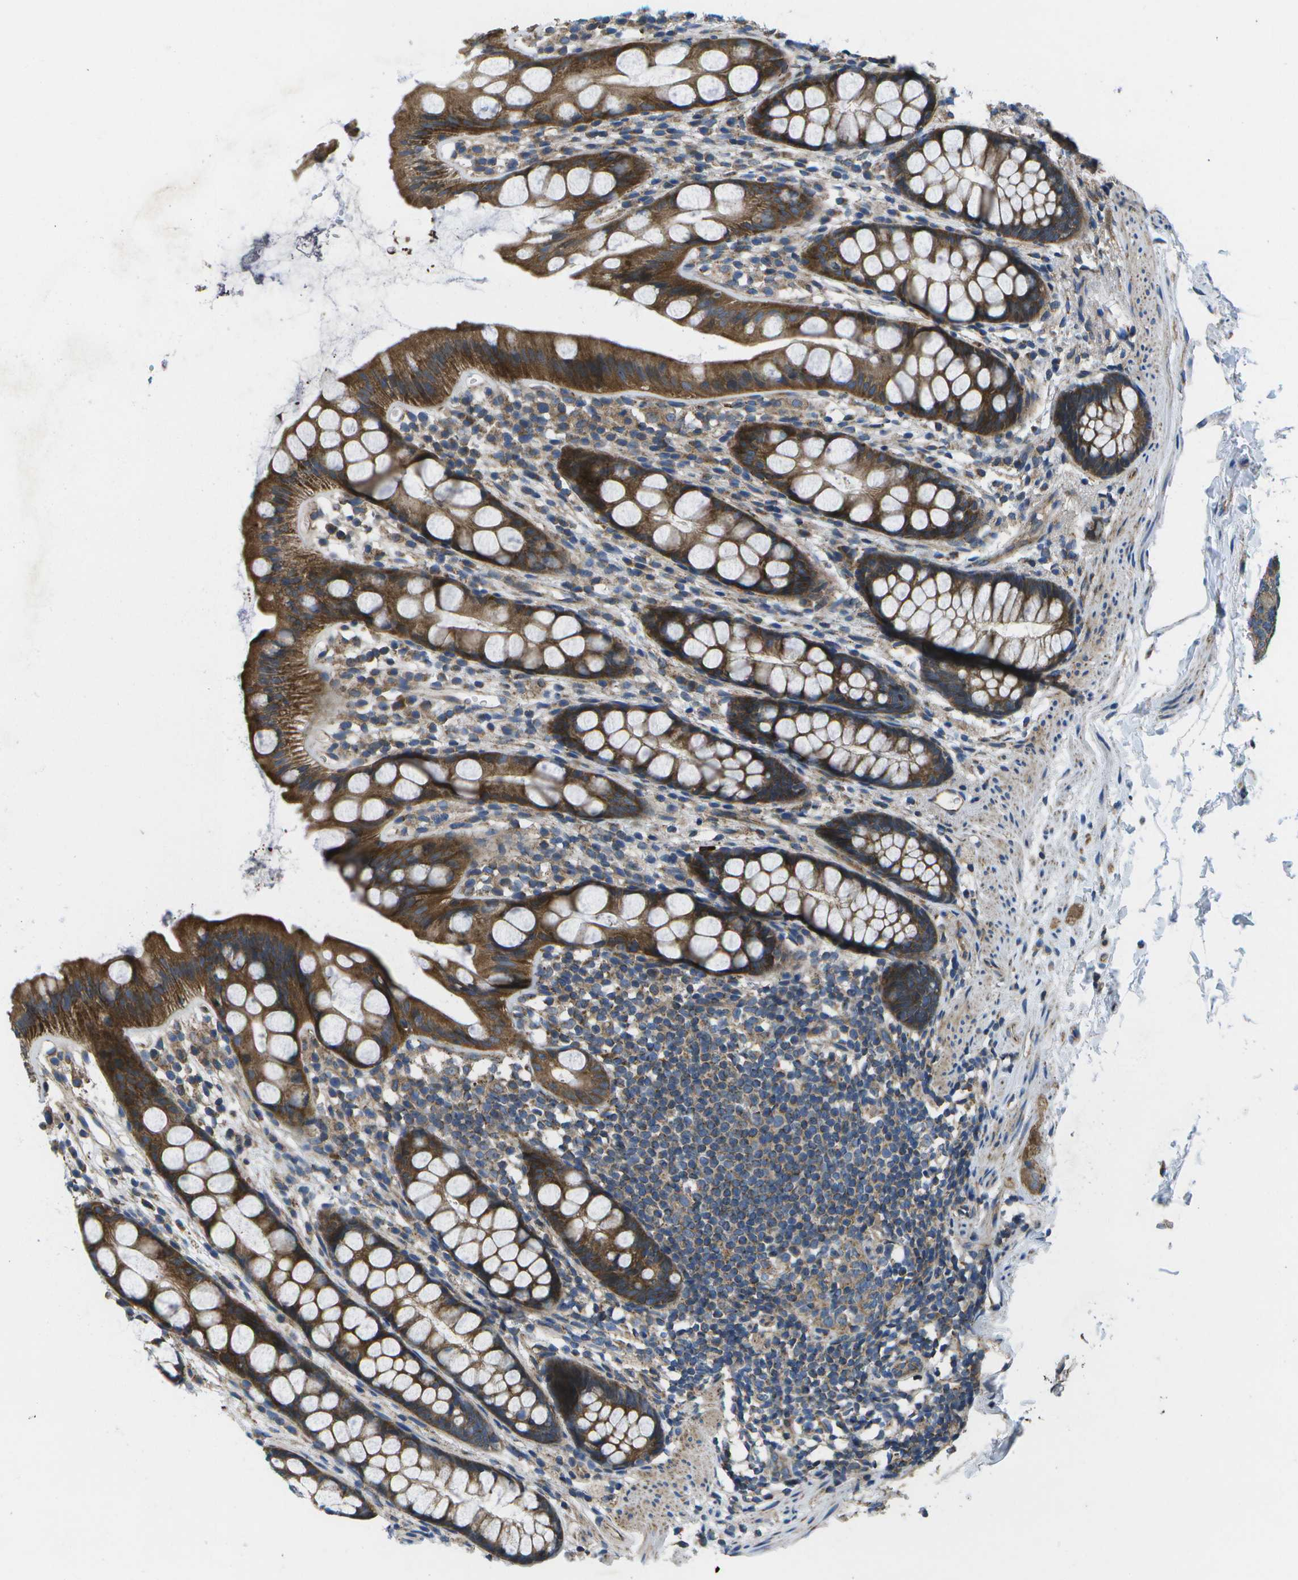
{"staining": {"intensity": "strong", "quantity": ">75%", "location": "cytoplasmic/membranous"}, "tissue": "rectum", "cell_type": "Glandular cells", "image_type": "normal", "snomed": [{"axis": "morphology", "description": "Normal tissue, NOS"}, {"axis": "topography", "description": "Rectum"}], "caption": "About >75% of glandular cells in normal human rectum exhibit strong cytoplasmic/membranous protein staining as visualized by brown immunohistochemical staining.", "gene": "MVK", "patient": {"sex": "female", "age": 65}}